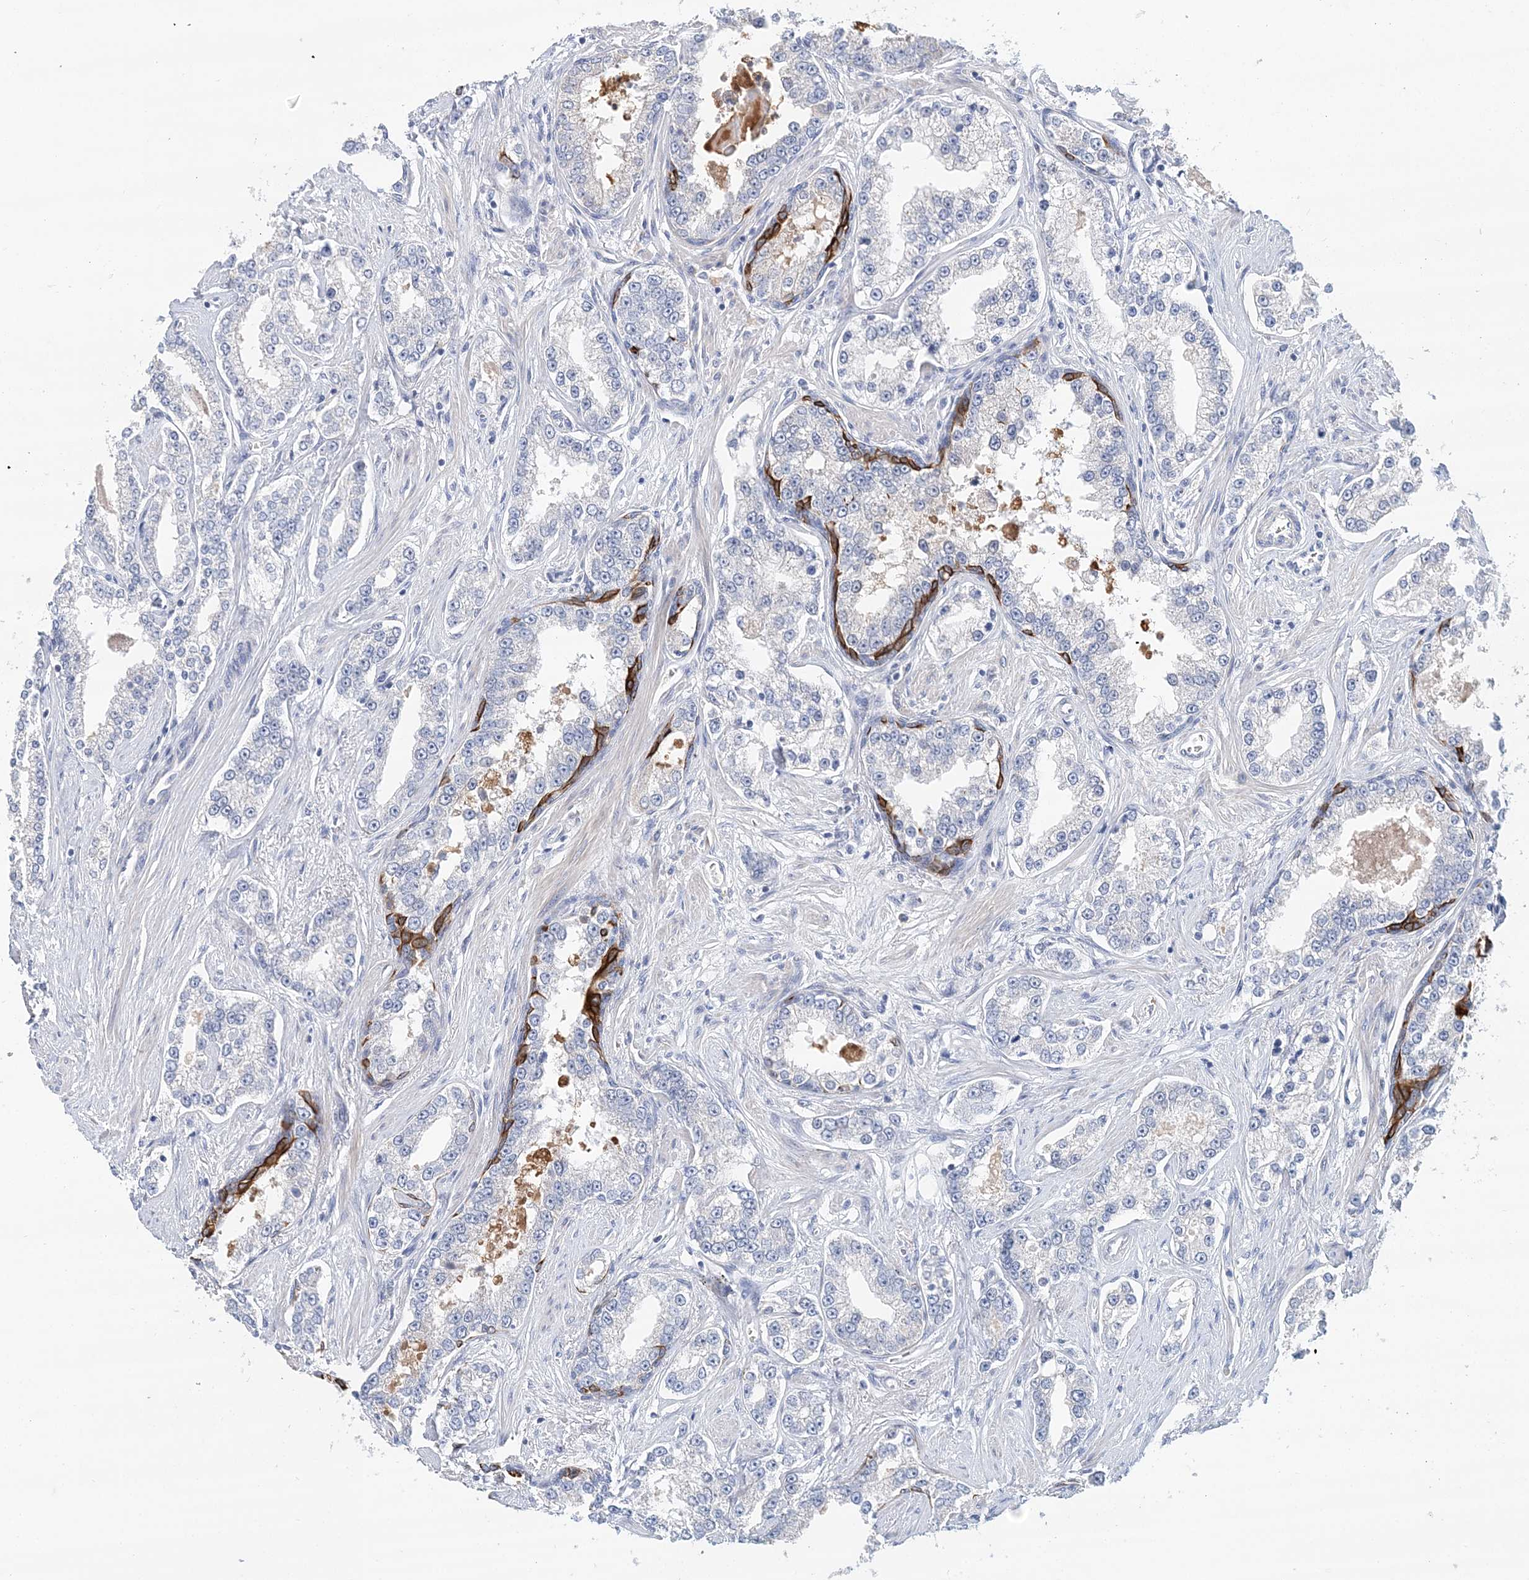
{"staining": {"intensity": "negative", "quantity": "none", "location": "none"}, "tissue": "prostate cancer", "cell_type": "Tumor cells", "image_type": "cancer", "snomed": [{"axis": "morphology", "description": "Normal tissue, NOS"}, {"axis": "morphology", "description": "Adenocarcinoma, High grade"}, {"axis": "topography", "description": "Prostate"}], "caption": "High power microscopy photomicrograph of an IHC image of prostate cancer, revealing no significant expression in tumor cells.", "gene": "LRRIQ4", "patient": {"sex": "male", "age": 83}}